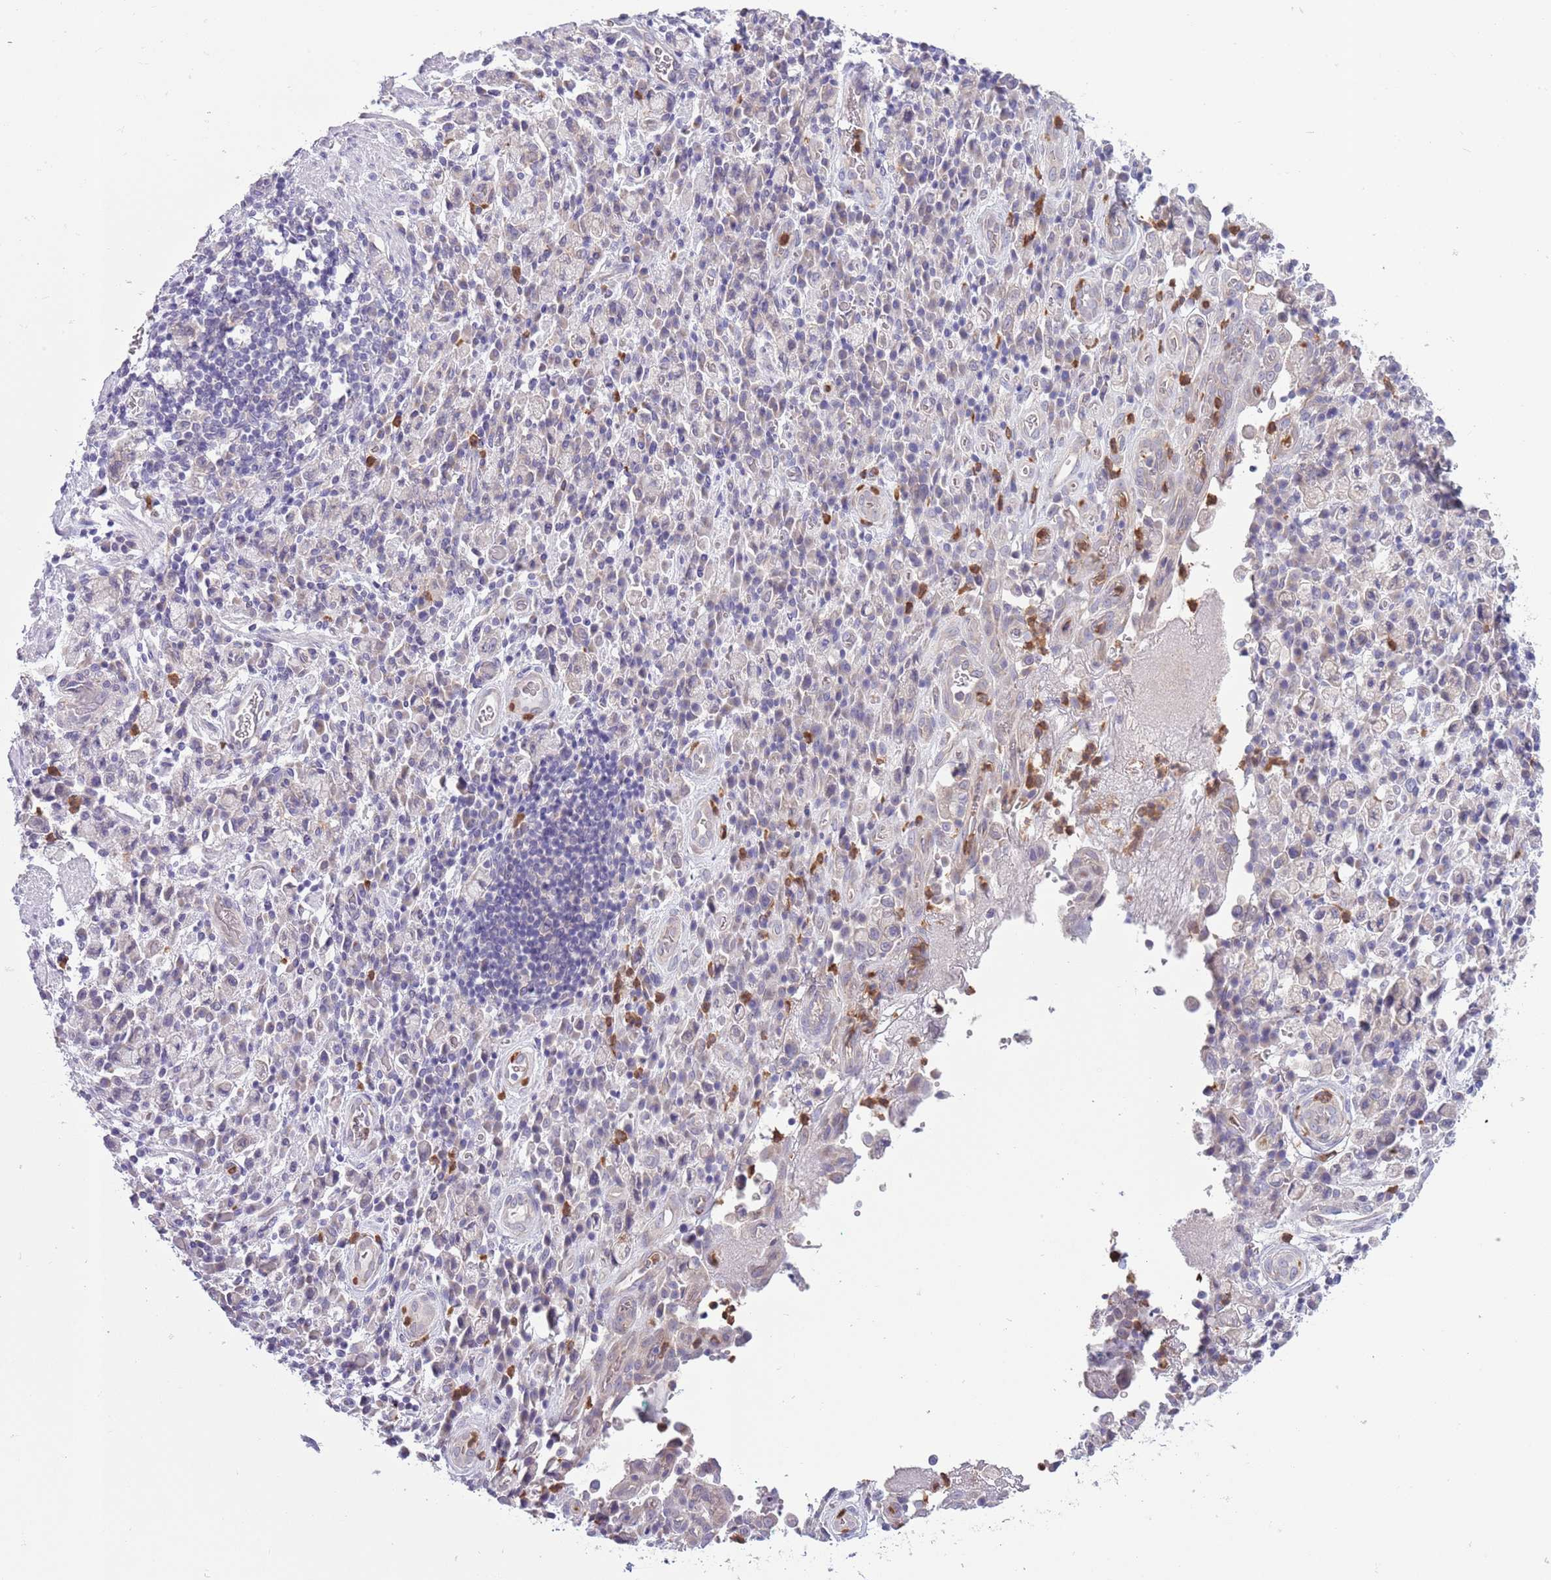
{"staining": {"intensity": "negative", "quantity": "none", "location": "none"}, "tissue": "stomach cancer", "cell_type": "Tumor cells", "image_type": "cancer", "snomed": [{"axis": "morphology", "description": "Adenocarcinoma, NOS"}, {"axis": "topography", "description": "Stomach"}], "caption": "This is an IHC image of stomach cancer. There is no expression in tumor cells.", "gene": "ZFP2", "patient": {"sex": "male", "age": 77}}